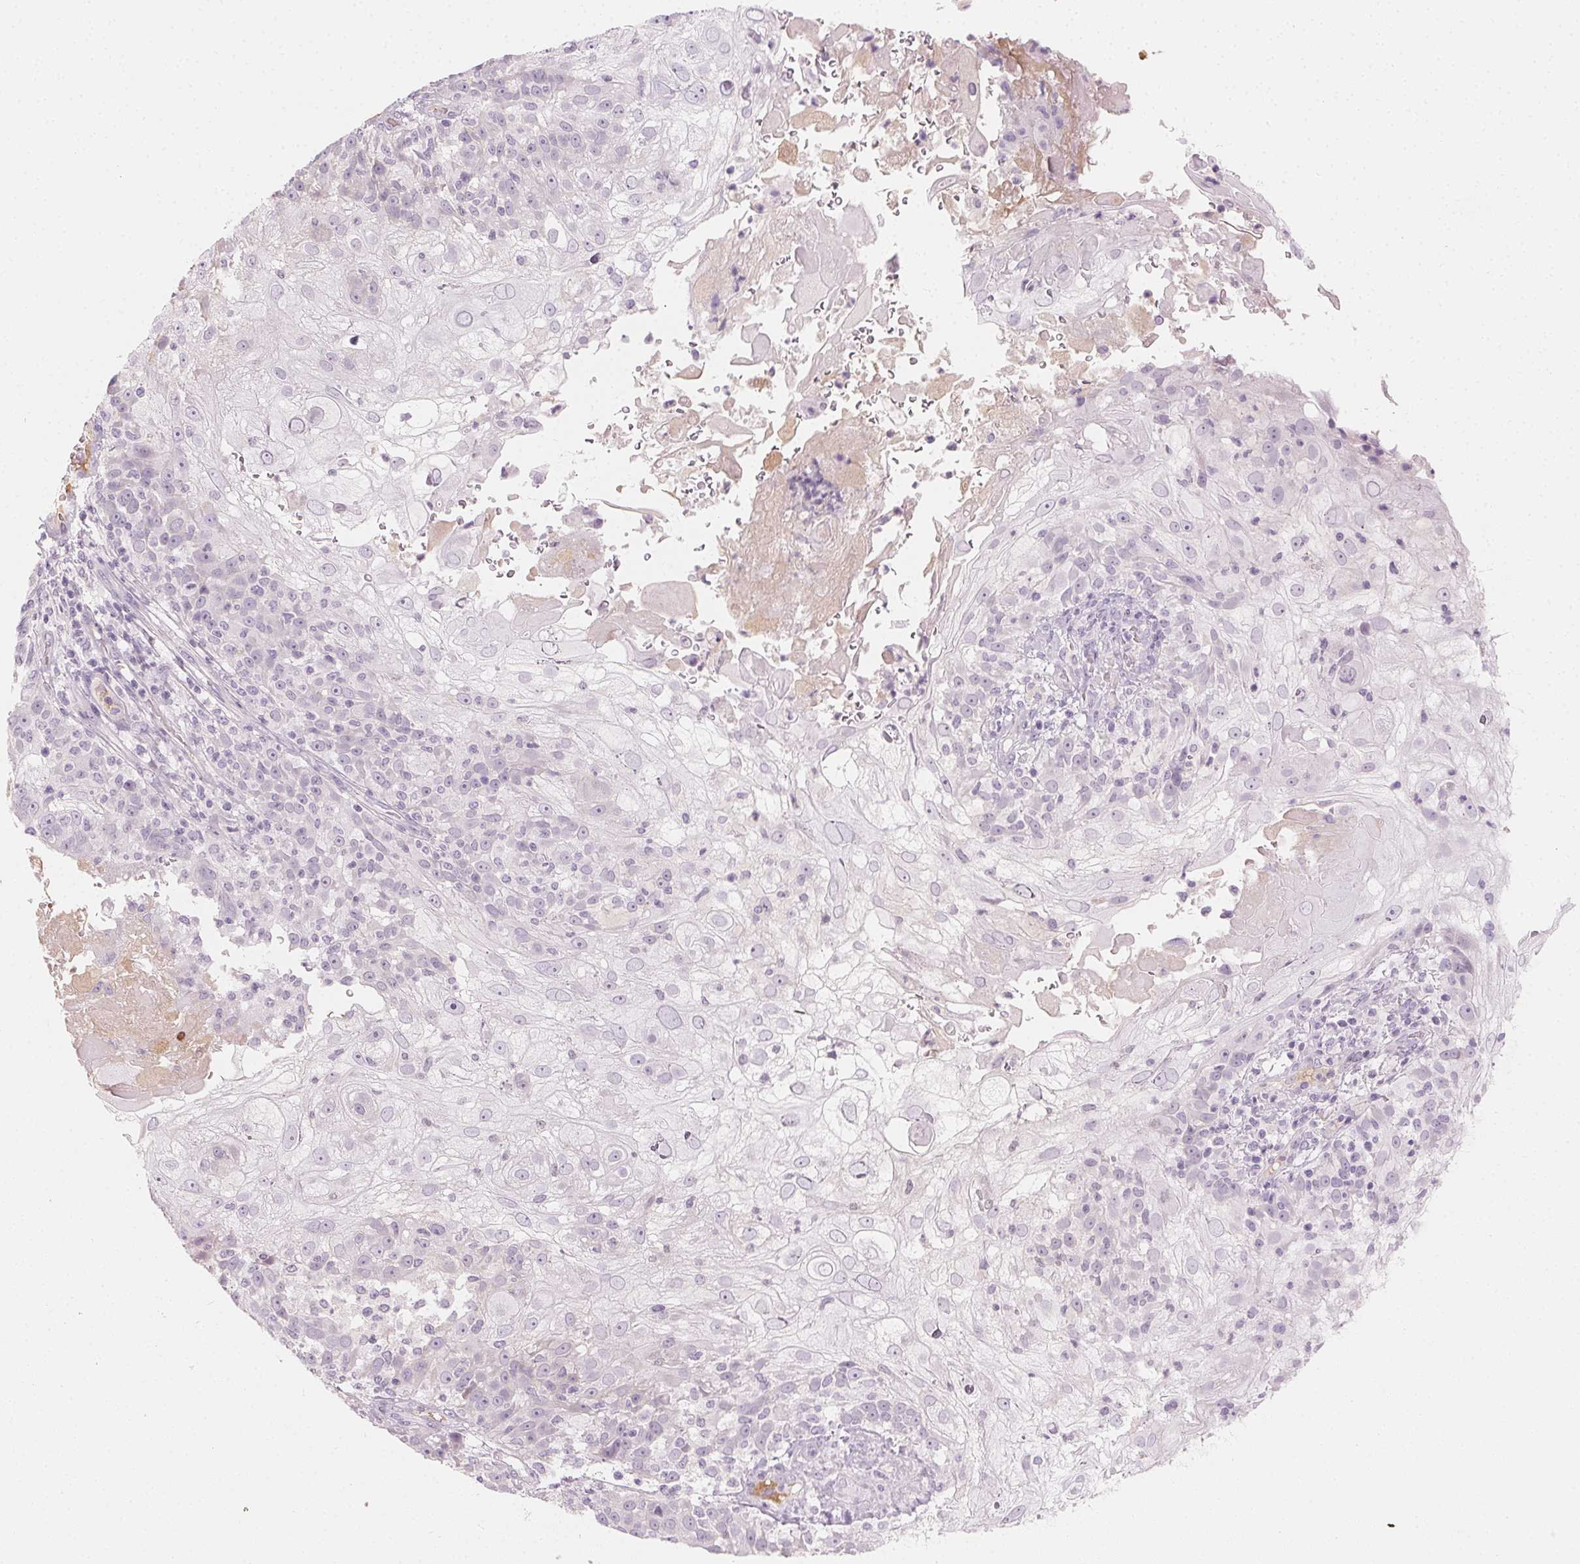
{"staining": {"intensity": "negative", "quantity": "none", "location": "none"}, "tissue": "skin cancer", "cell_type": "Tumor cells", "image_type": "cancer", "snomed": [{"axis": "morphology", "description": "Normal tissue, NOS"}, {"axis": "morphology", "description": "Squamous cell carcinoma, NOS"}, {"axis": "topography", "description": "Skin"}], "caption": "Immunohistochemistry (IHC) of human squamous cell carcinoma (skin) reveals no staining in tumor cells. (DAB (3,3'-diaminobenzidine) IHC, high magnification).", "gene": "AFM", "patient": {"sex": "female", "age": 83}}